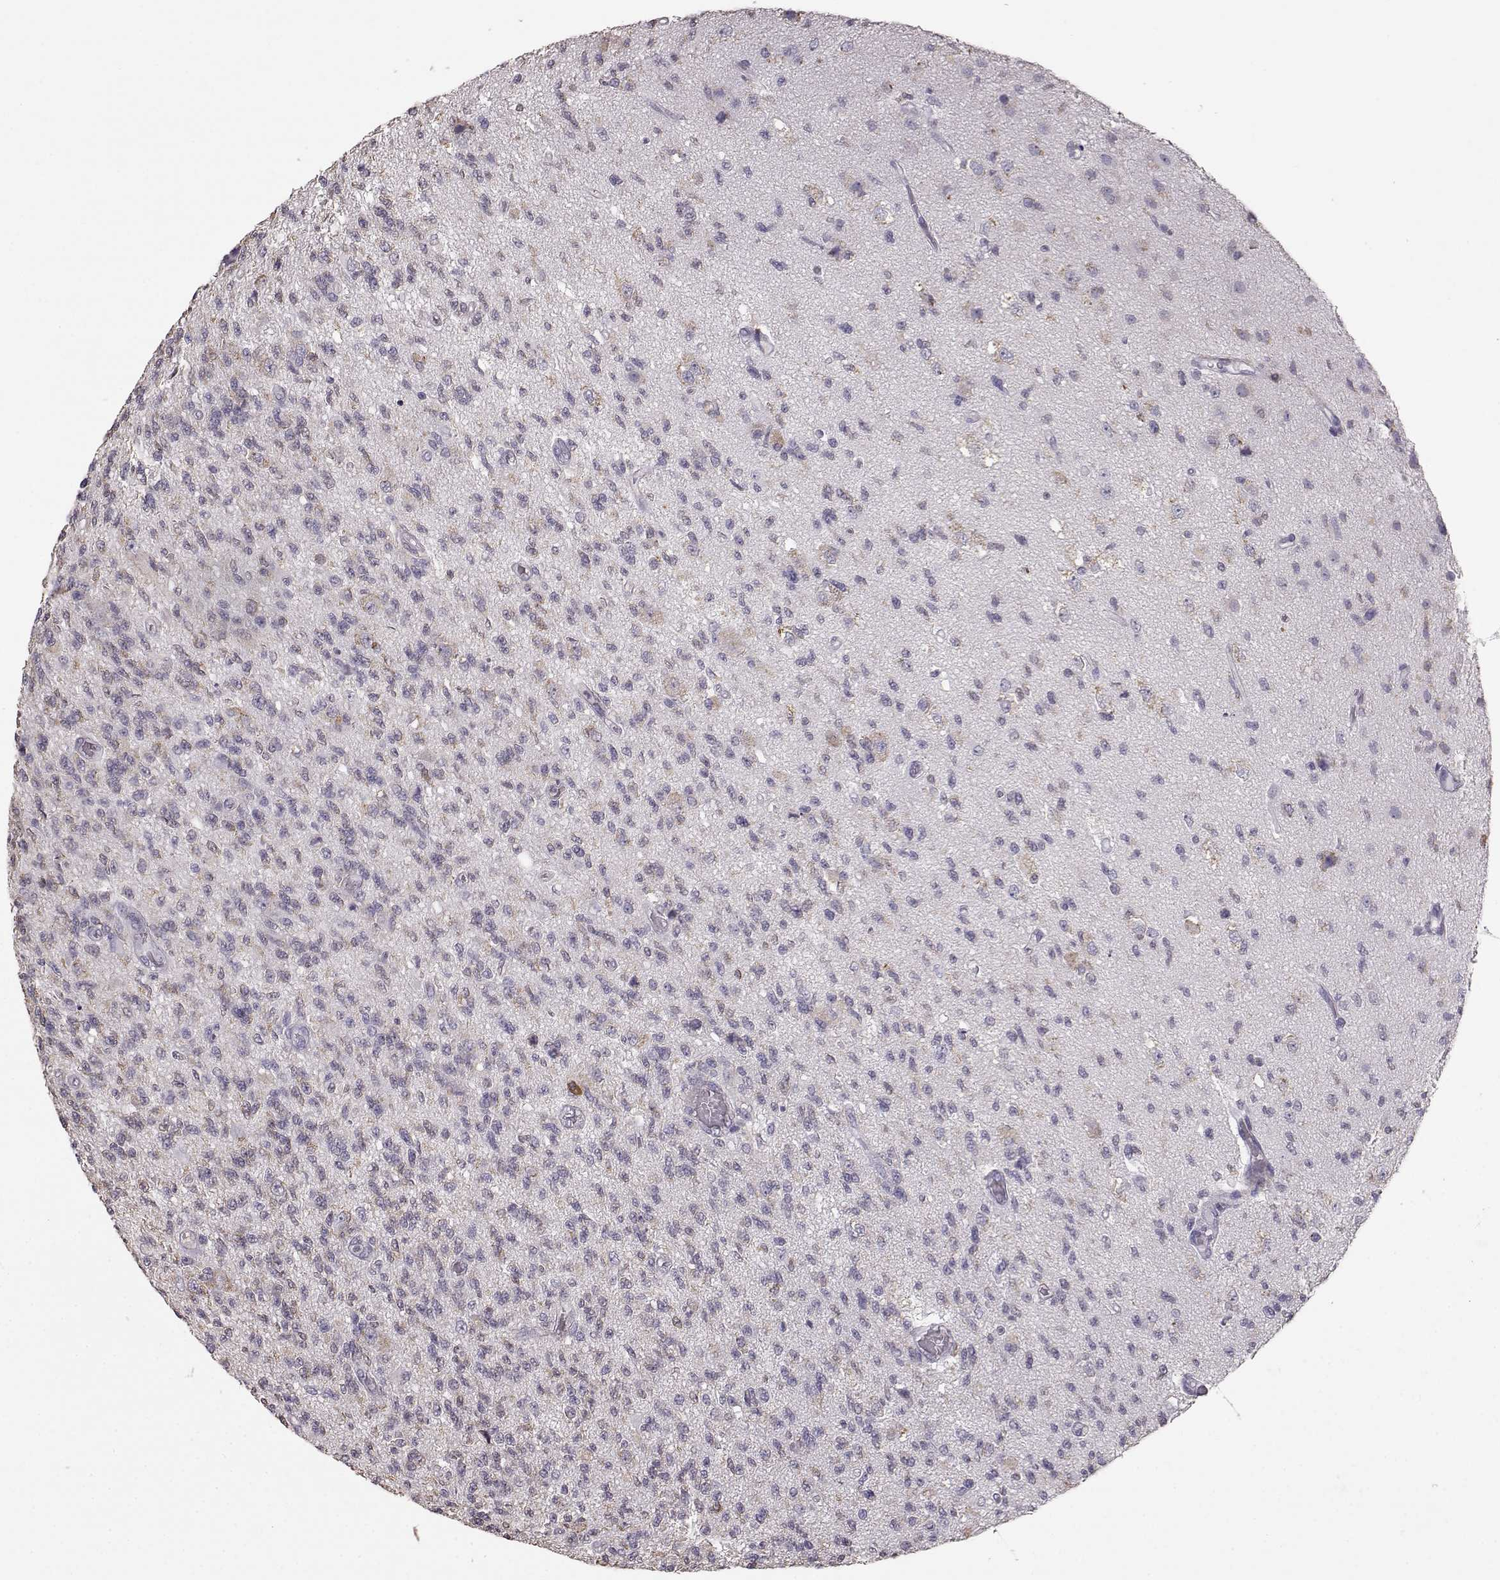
{"staining": {"intensity": "weak", "quantity": "<25%", "location": "cytoplasmic/membranous"}, "tissue": "glioma", "cell_type": "Tumor cells", "image_type": "cancer", "snomed": [{"axis": "morphology", "description": "Glioma, malignant, High grade"}, {"axis": "topography", "description": "Brain"}], "caption": "High magnification brightfield microscopy of high-grade glioma (malignant) stained with DAB (3,3'-diaminobenzidine) (brown) and counterstained with hematoxylin (blue): tumor cells show no significant staining.", "gene": "GABRG3", "patient": {"sex": "male", "age": 56}}